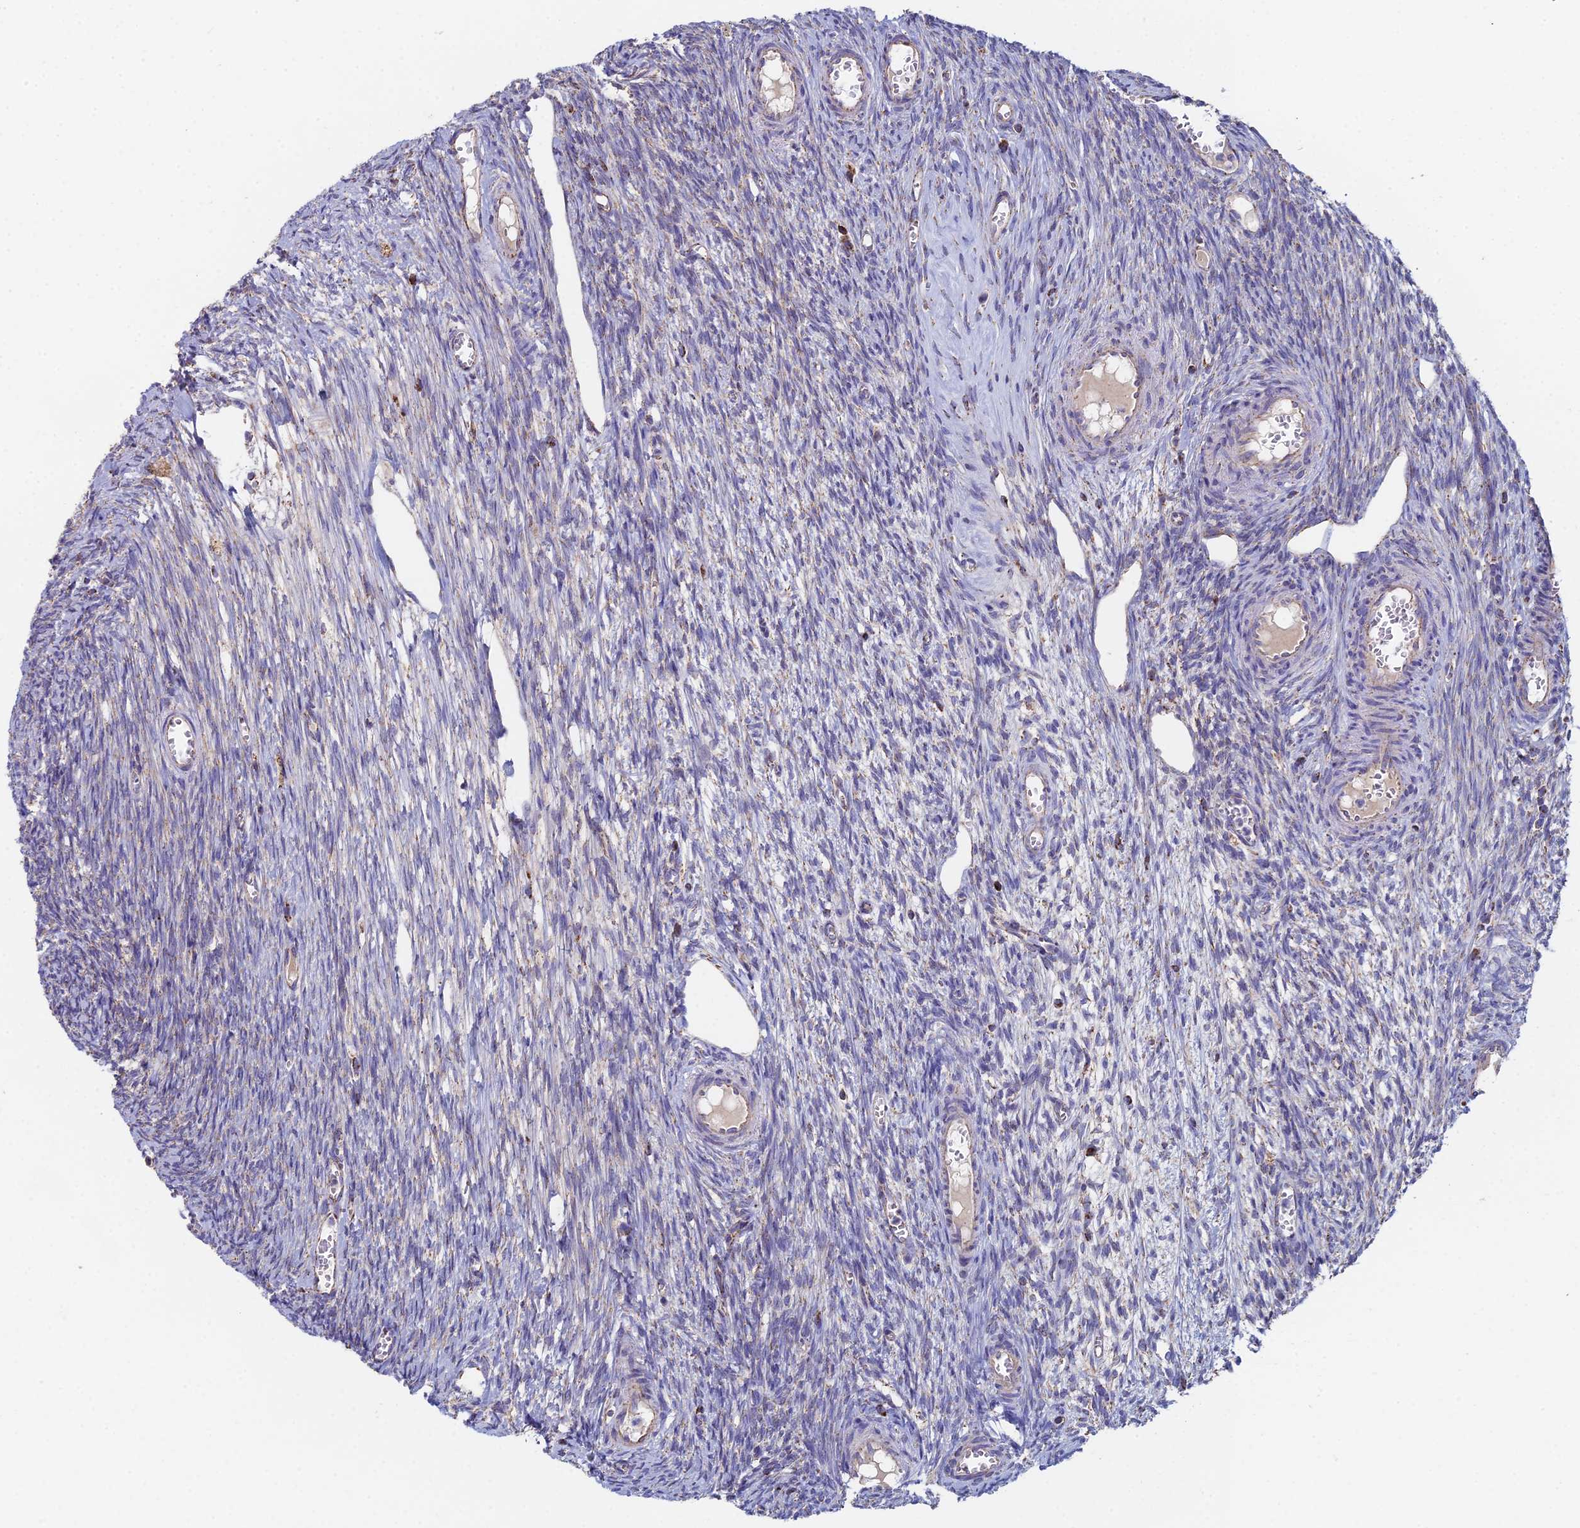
{"staining": {"intensity": "moderate", "quantity": ">75%", "location": "cytoplasmic/membranous"}, "tissue": "ovary", "cell_type": "Follicle cells", "image_type": "normal", "snomed": [{"axis": "morphology", "description": "Normal tissue, NOS"}, {"axis": "topography", "description": "Ovary"}], "caption": "Protein expression analysis of benign ovary displays moderate cytoplasmic/membranous staining in about >75% of follicle cells. Nuclei are stained in blue.", "gene": "SPOCK2", "patient": {"sex": "female", "age": 44}}